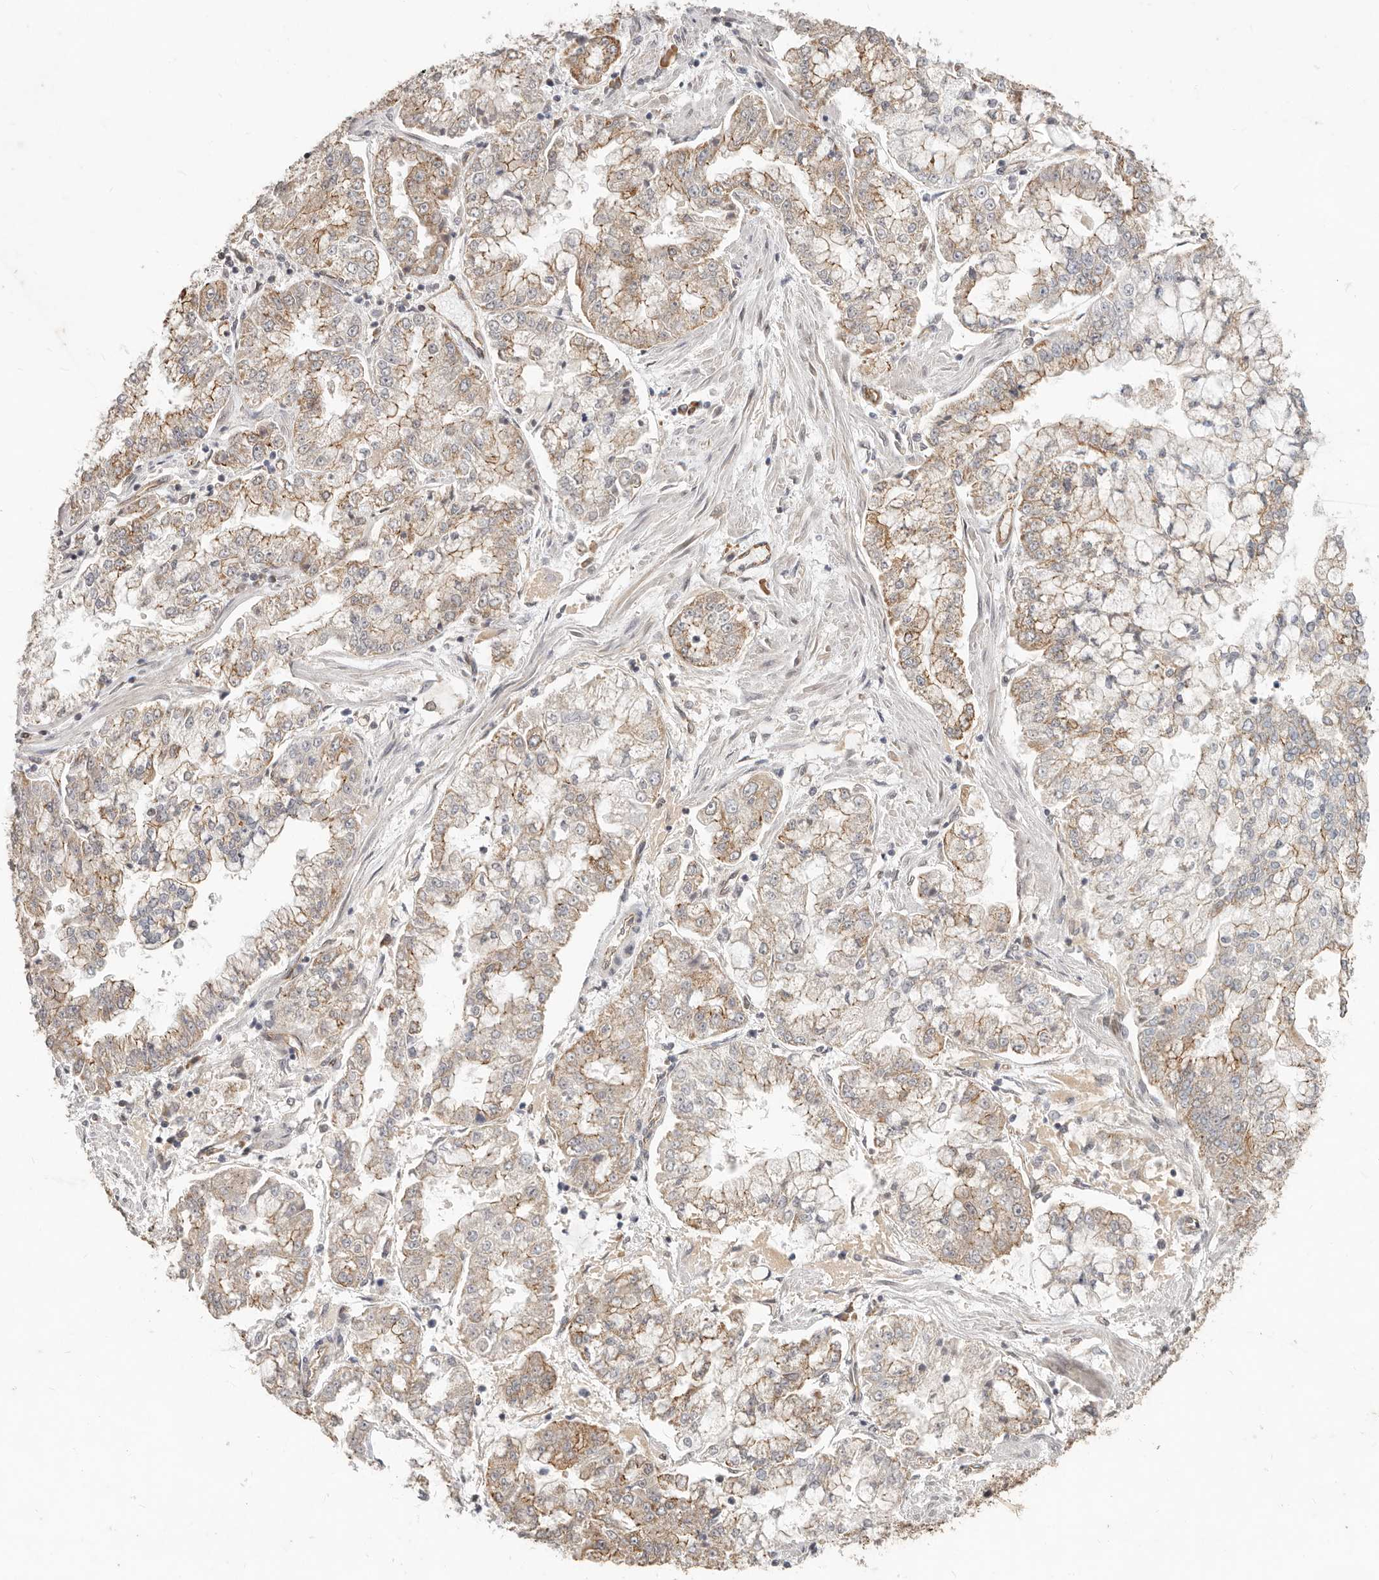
{"staining": {"intensity": "weak", "quantity": "25%-75%", "location": "cytoplasmic/membranous"}, "tissue": "stomach cancer", "cell_type": "Tumor cells", "image_type": "cancer", "snomed": [{"axis": "morphology", "description": "Adenocarcinoma, NOS"}, {"axis": "topography", "description": "Stomach"}], "caption": "Stomach adenocarcinoma tissue reveals weak cytoplasmic/membranous positivity in approximately 25%-75% of tumor cells, visualized by immunohistochemistry. (brown staining indicates protein expression, while blue staining denotes nuclei).", "gene": "USP49", "patient": {"sex": "male", "age": 76}}